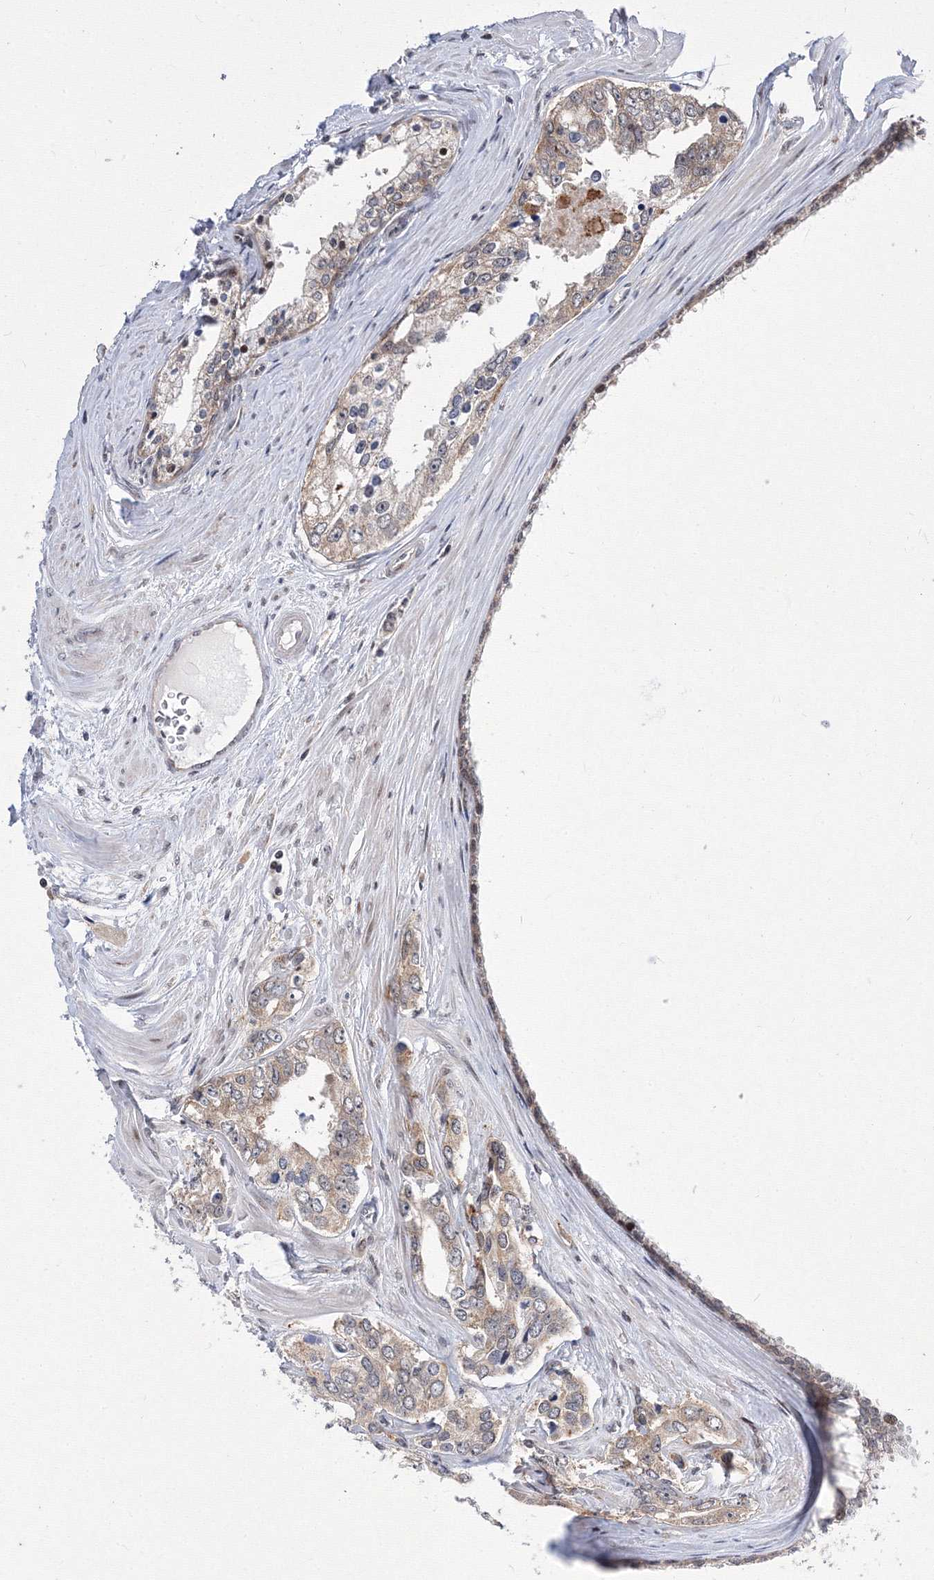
{"staining": {"intensity": "moderate", "quantity": ">75%", "location": "cytoplasmic/membranous"}, "tissue": "prostate cancer", "cell_type": "Tumor cells", "image_type": "cancer", "snomed": [{"axis": "morphology", "description": "Adenocarcinoma, High grade"}, {"axis": "topography", "description": "Prostate"}], "caption": "Prostate cancer was stained to show a protein in brown. There is medium levels of moderate cytoplasmic/membranous positivity in approximately >75% of tumor cells.", "gene": "GPN1", "patient": {"sex": "male", "age": 66}}